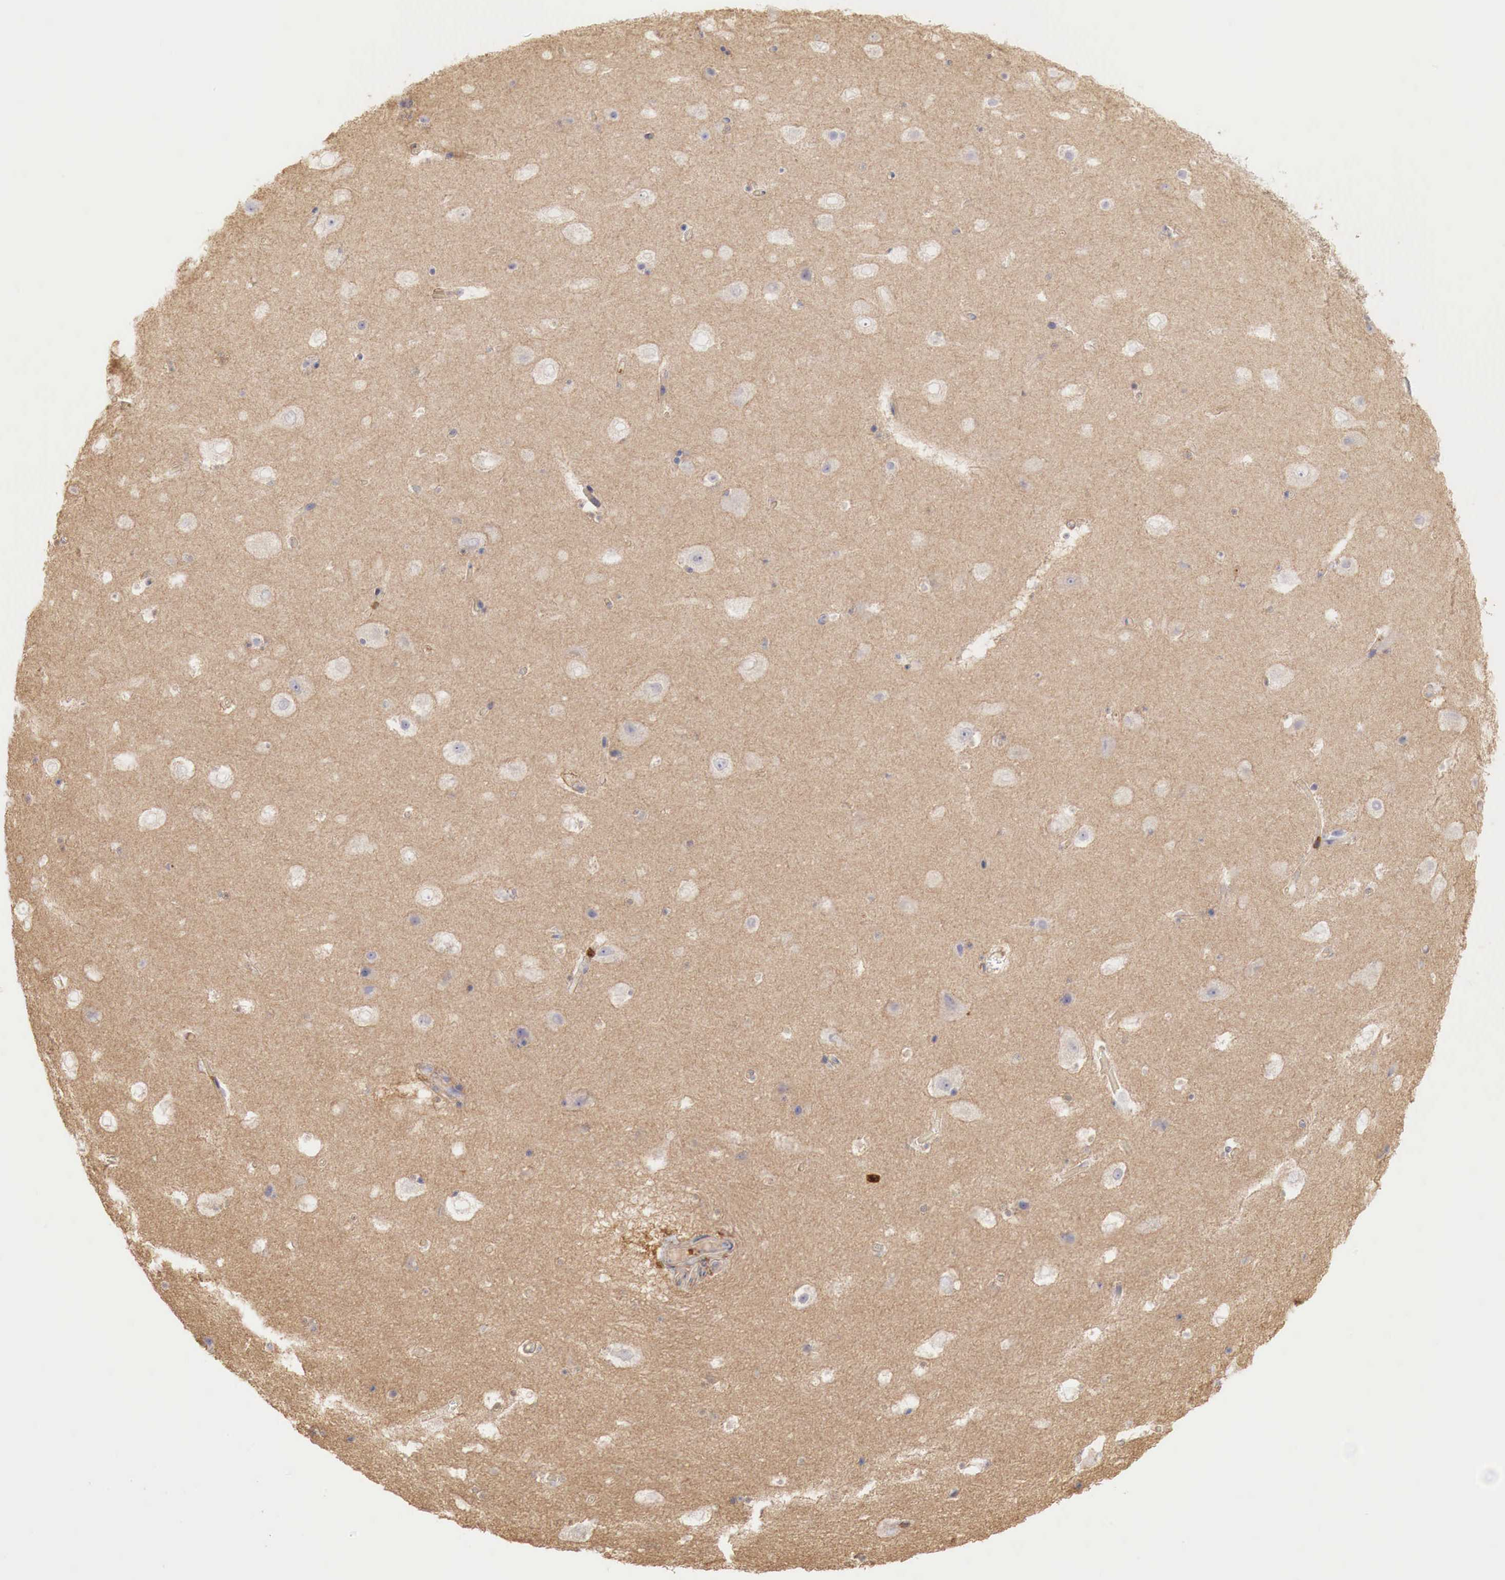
{"staining": {"intensity": "moderate", "quantity": "<25%", "location": "cytoplasmic/membranous"}, "tissue": "hippocampus", "cell_type": "Glial cells", "image_type": "normal", "snomed": [{"axis": "morphology", "description": "Normal tissue, NOS"}, {"axis": "topography", "description": "Hippocampus"}], "caption": "Benign hippocampus shows moderate cytoplasmic/membranous expression in about <25% of glial cells.", "gene": "G6PD", "patient": {"sex": "male", "age": 45}}